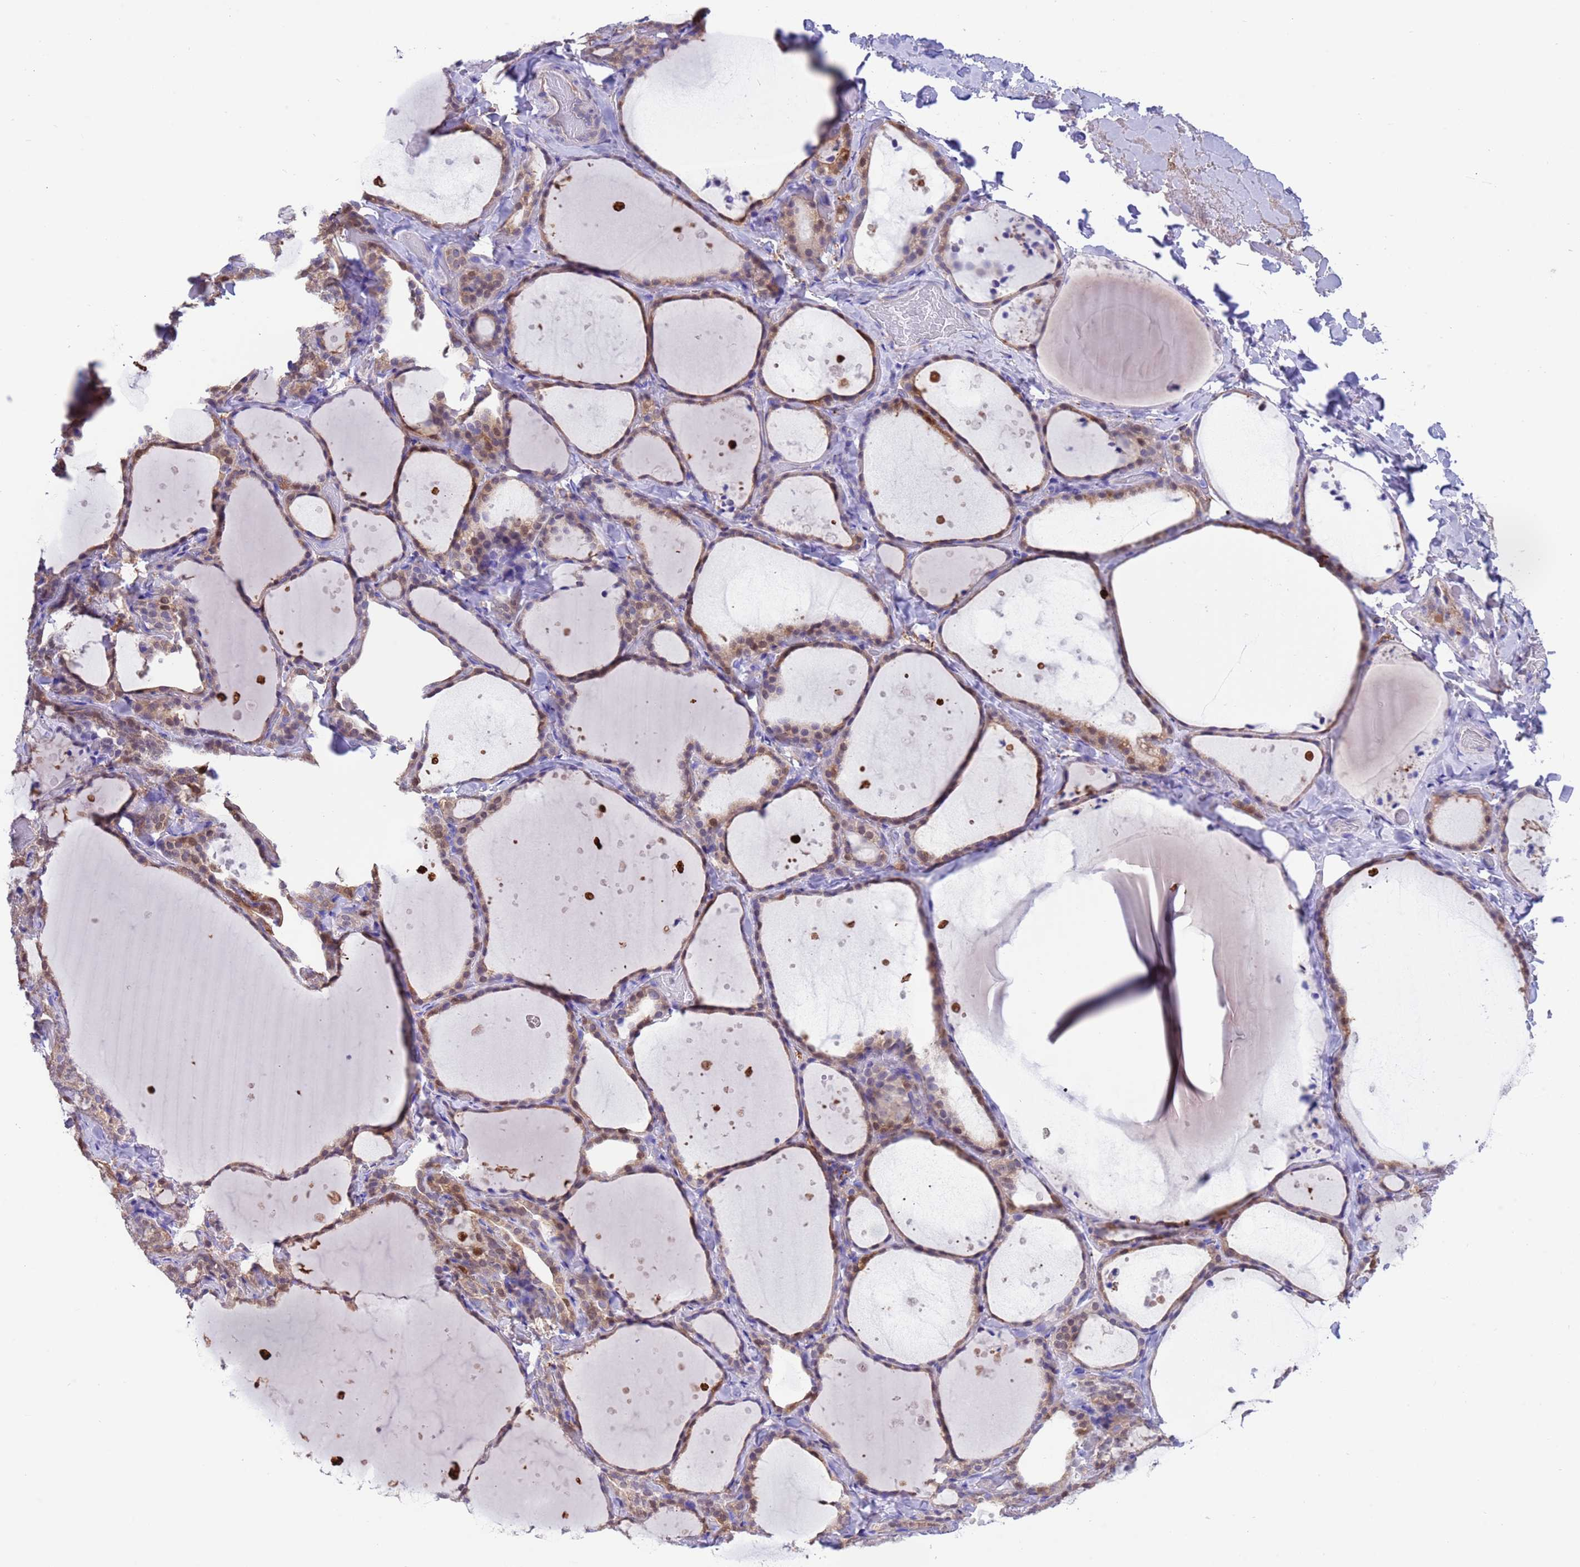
{"staining": {"intensity": "moderate", "quantity": ">75%", "location": "cytoplasmic/membranous,nuclear"}, "tissue": "thyroid gland", "cell_type": "Glandular cells", "image_type": "normal", "snomed": [{"axis": "morphology", "description": "Normal tissue, NOS"}, {"axis": "topography", "description": "Thyroid gland"}], "caption": "Immunohistochemical staining of normal human thyroid gland reveals moderate cytoplasmic/membranous,nuclear protein expression in about >75% of glandular cells.", "gene": "C6orf47", "patient": {"sex": "female", "age": 44}}